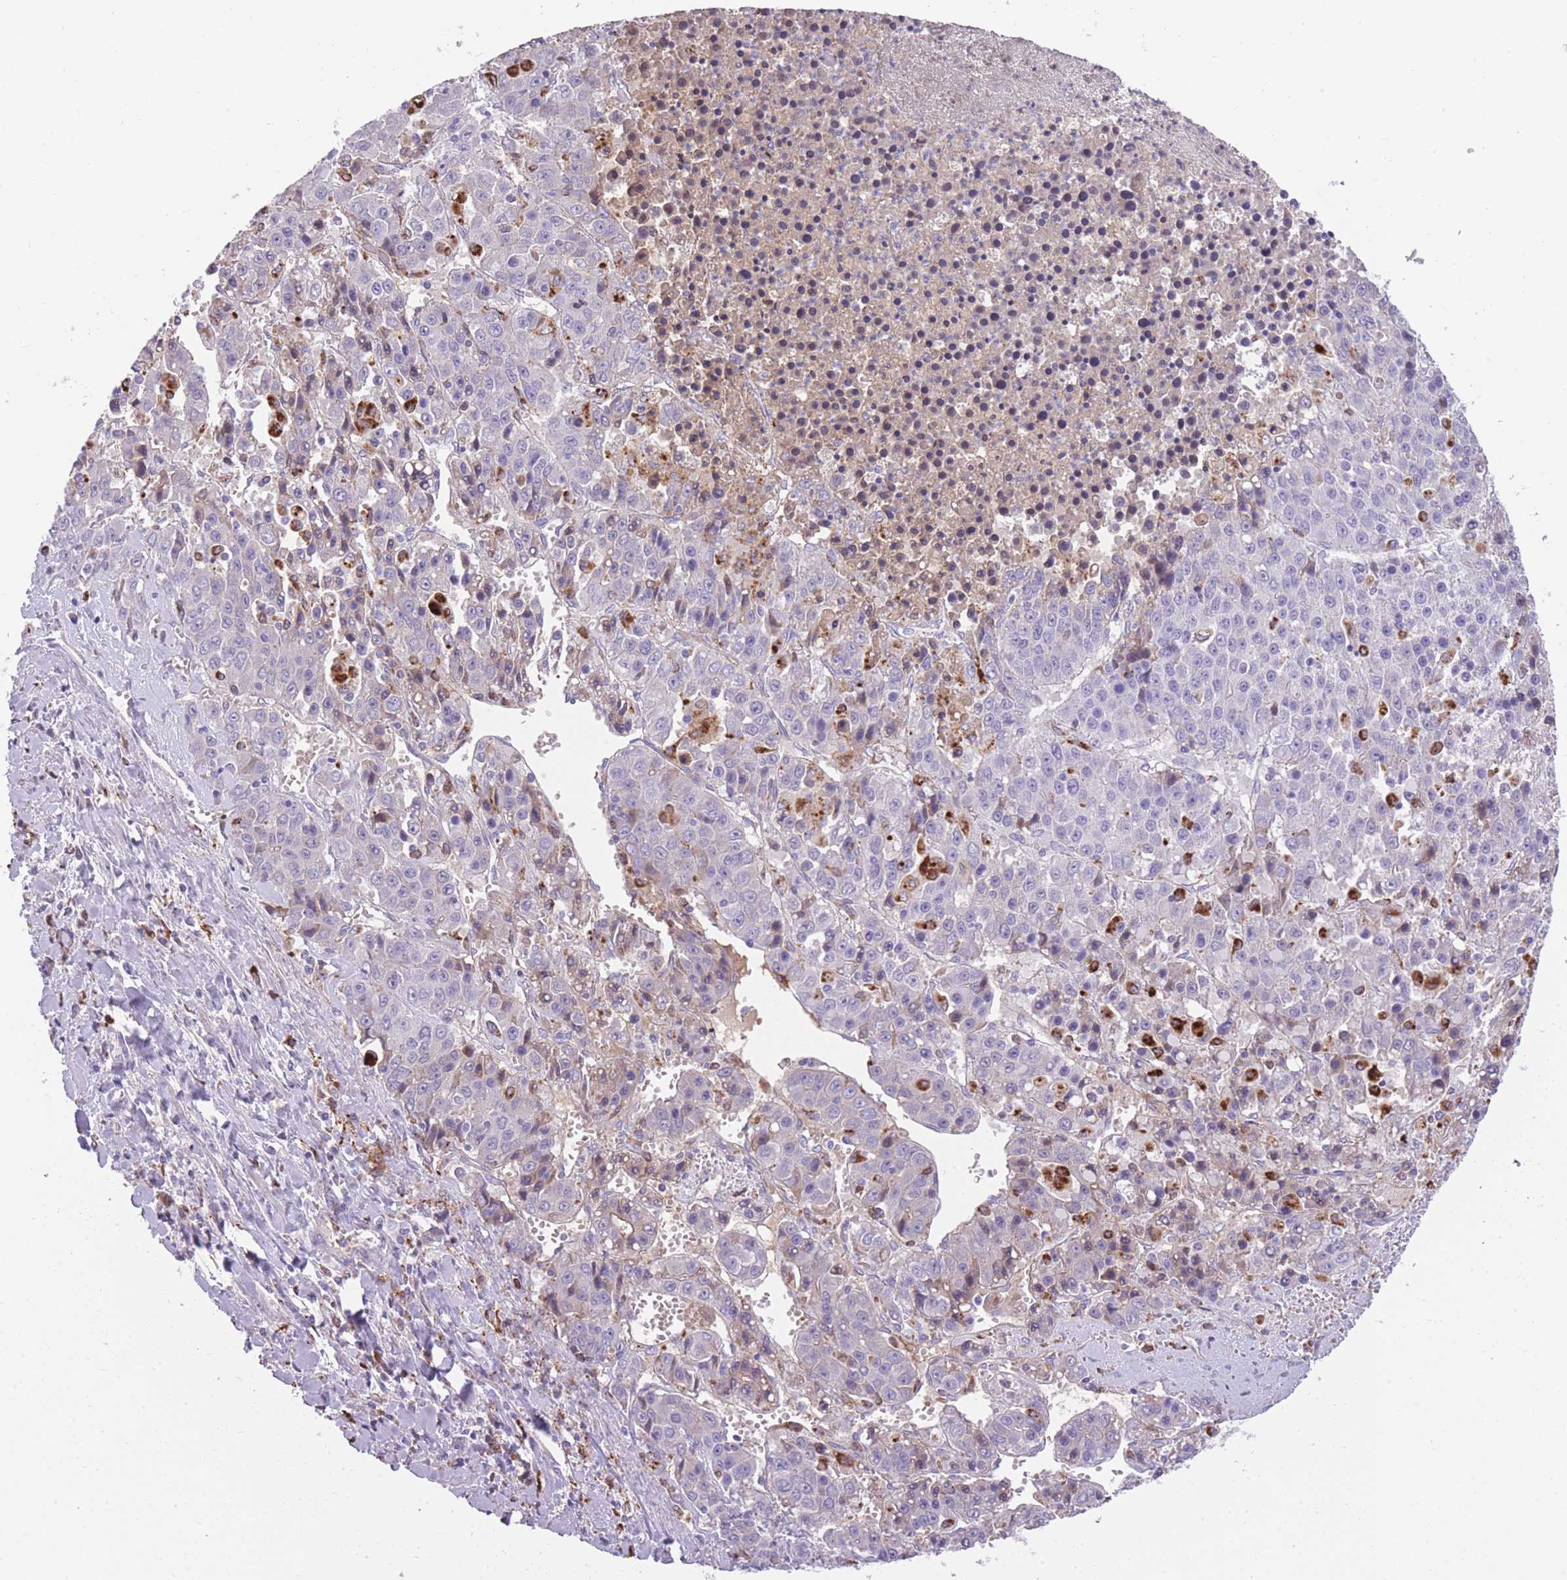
{"staining": {"intensity": "weak", "quantity": "25%-75%", "location": "cytoplasmic/membranous"}, "tissue": "liver cancer", "cell_type": "Tumor cells", "image_type": "cancer", "snomed": [{"axis": "morphology", "description": "Carcinoma, Hepatocellular, NOS"}, {"axis": "topography", "description": "Liver"}], "caption": "IHC of human liver cancer (hepatocellular carcinoma) reveals low levels of weak cytoplasmic/membranous expression in approximately 25%-75% of tumor cells. The protein of interest is shown in brown color, while the nuclei are stained blue.", "gene": "GNAT1", "patient": {"sex": "female", "age": 53}}